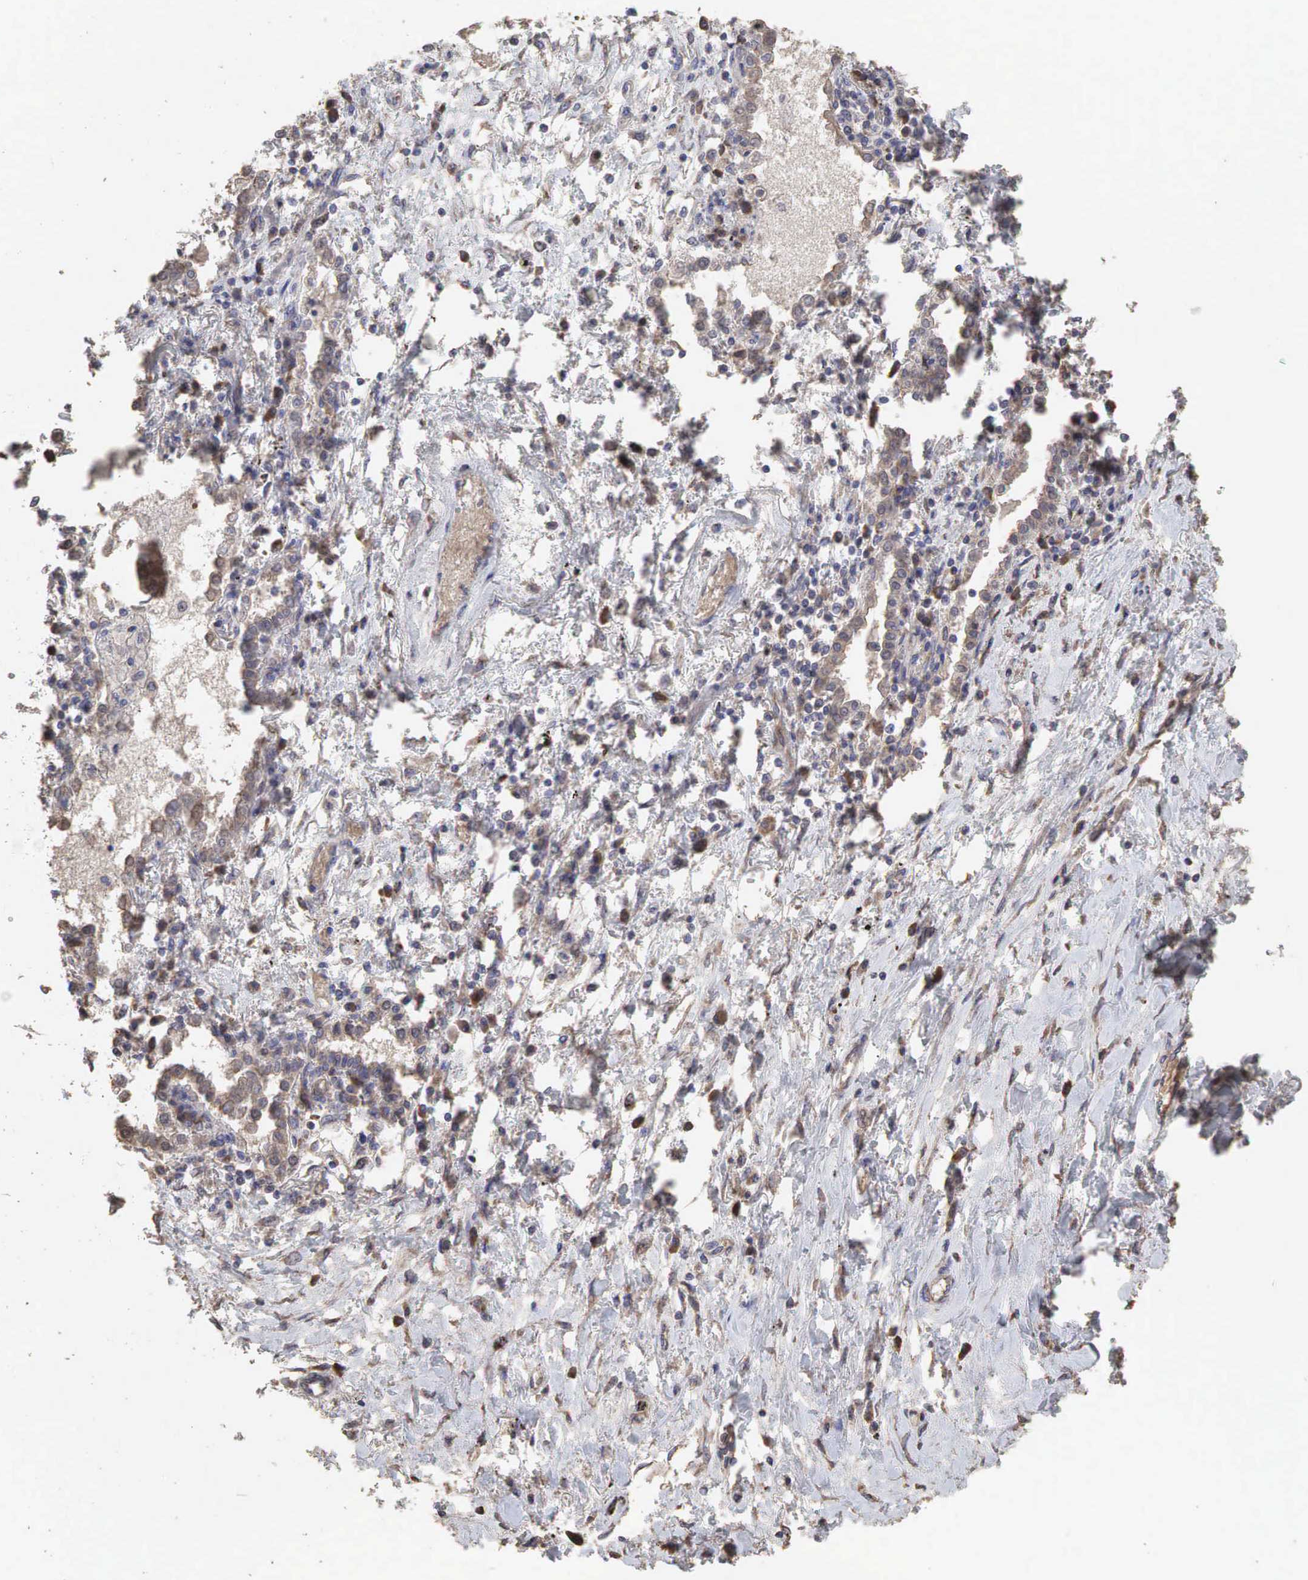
{"staining": {"intensity": "weak", "quantity": ">75%", "location": "cytoplasmic/membranous"}, "tissue": "lung cancer", "cell_type": "Tumor cells", "image_type": "cancer", "snomed": [{"axis": "morphology", "description": "Adenocarcinoma, NOS"}, {"axis": "topography", "description": "Lung"}], "caption": "Tumor cells demonstrate weak cytoplasmic/membranous positivity in about >75% of cells in adenocarcinoma (lung). The protein is stained brown, and the nuclei are stained in blue (DAB (3,3'-diaminobenzidine) IHC with brightfield microscopy, high magnification).", "gene": "PABPC5", "patient": {"sex": "male", "age": 60}}